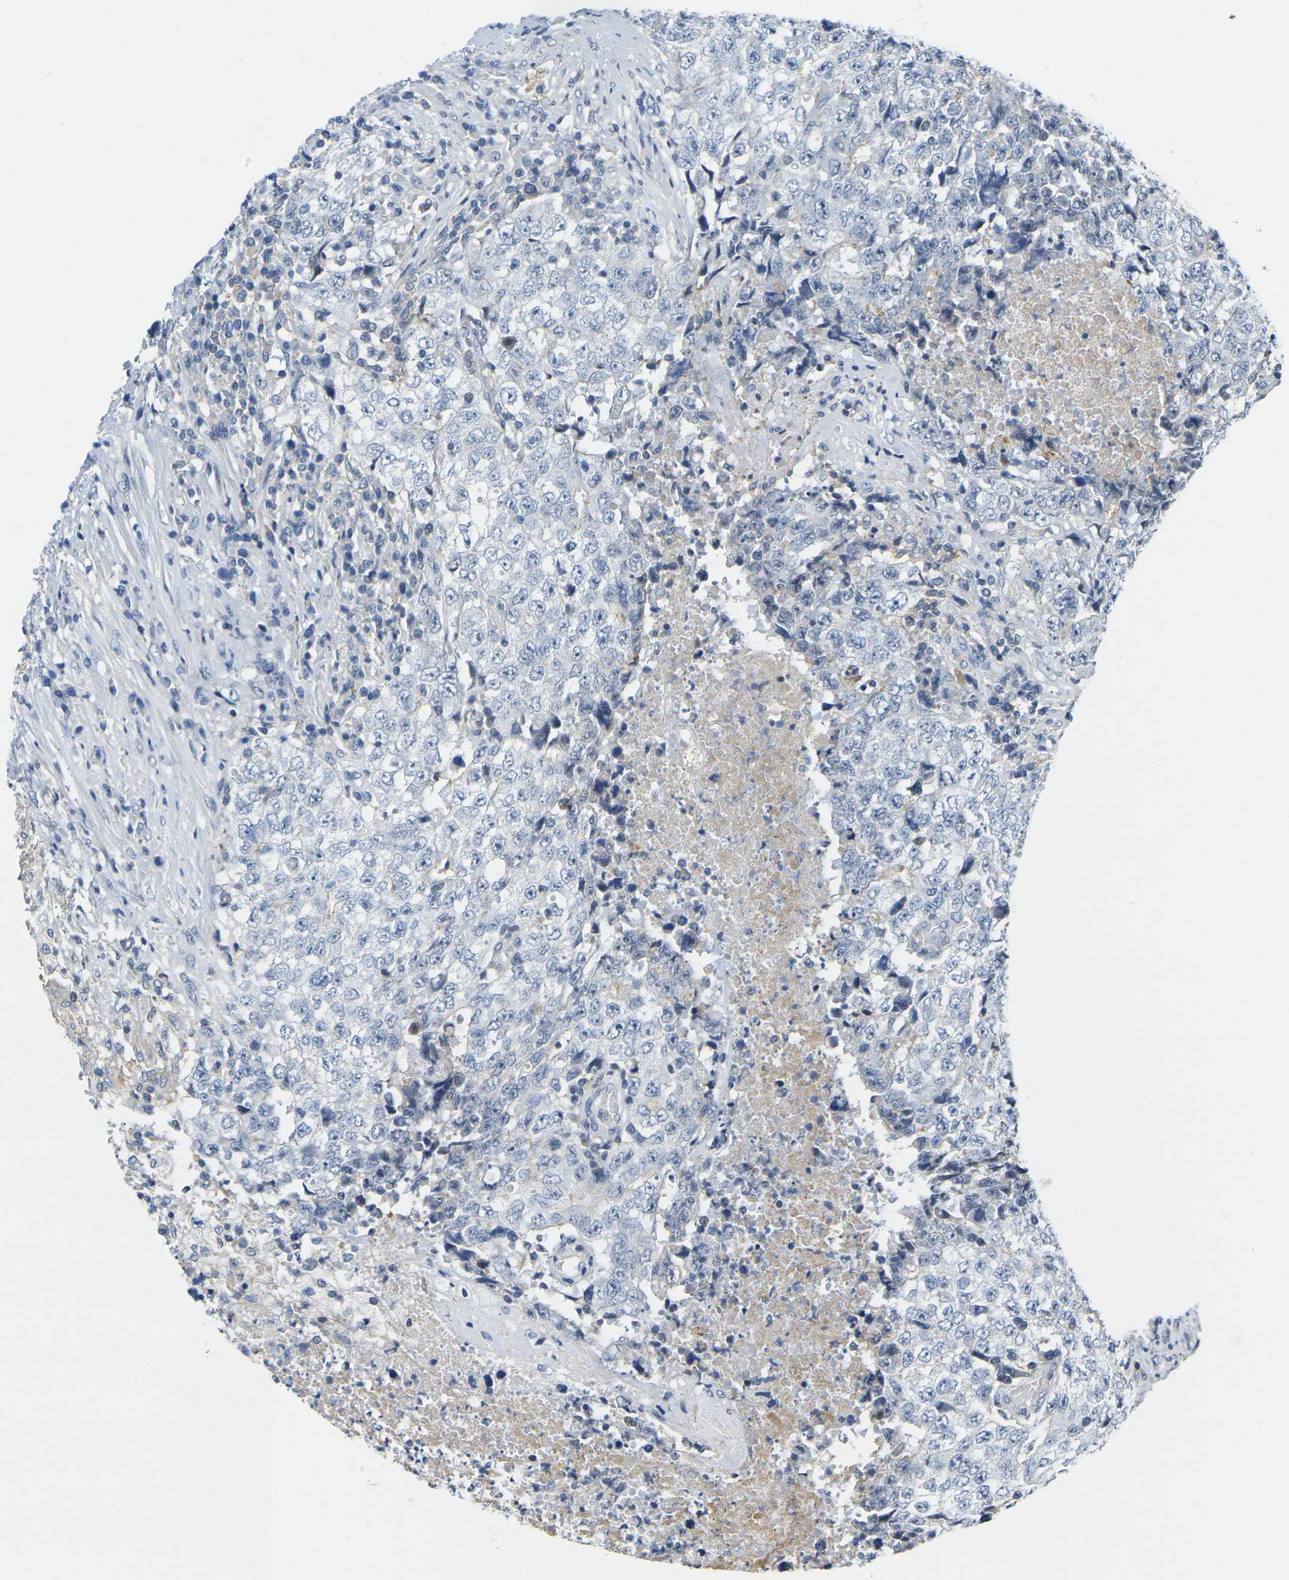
{"staining": {"intensity": "negative", "quantity": "none", "location": "none"}, "tissue": "testis cancer", "cell_type": "Tumor cells", "image_type": "cancer", "snomed": [{"axis": "morphology", "description": "Necrosis, NOS"}, {"axis": "morphology", "description": "Carcinoma, Embryonal, NOS"}, {"axis": "topography", "description": "Testis"}], "caption": "There is no significant expression in tumor cells of testis embryonal carcinoma.", "gene": "OTOF", "patient": {"sex": "male", "age": 19}}